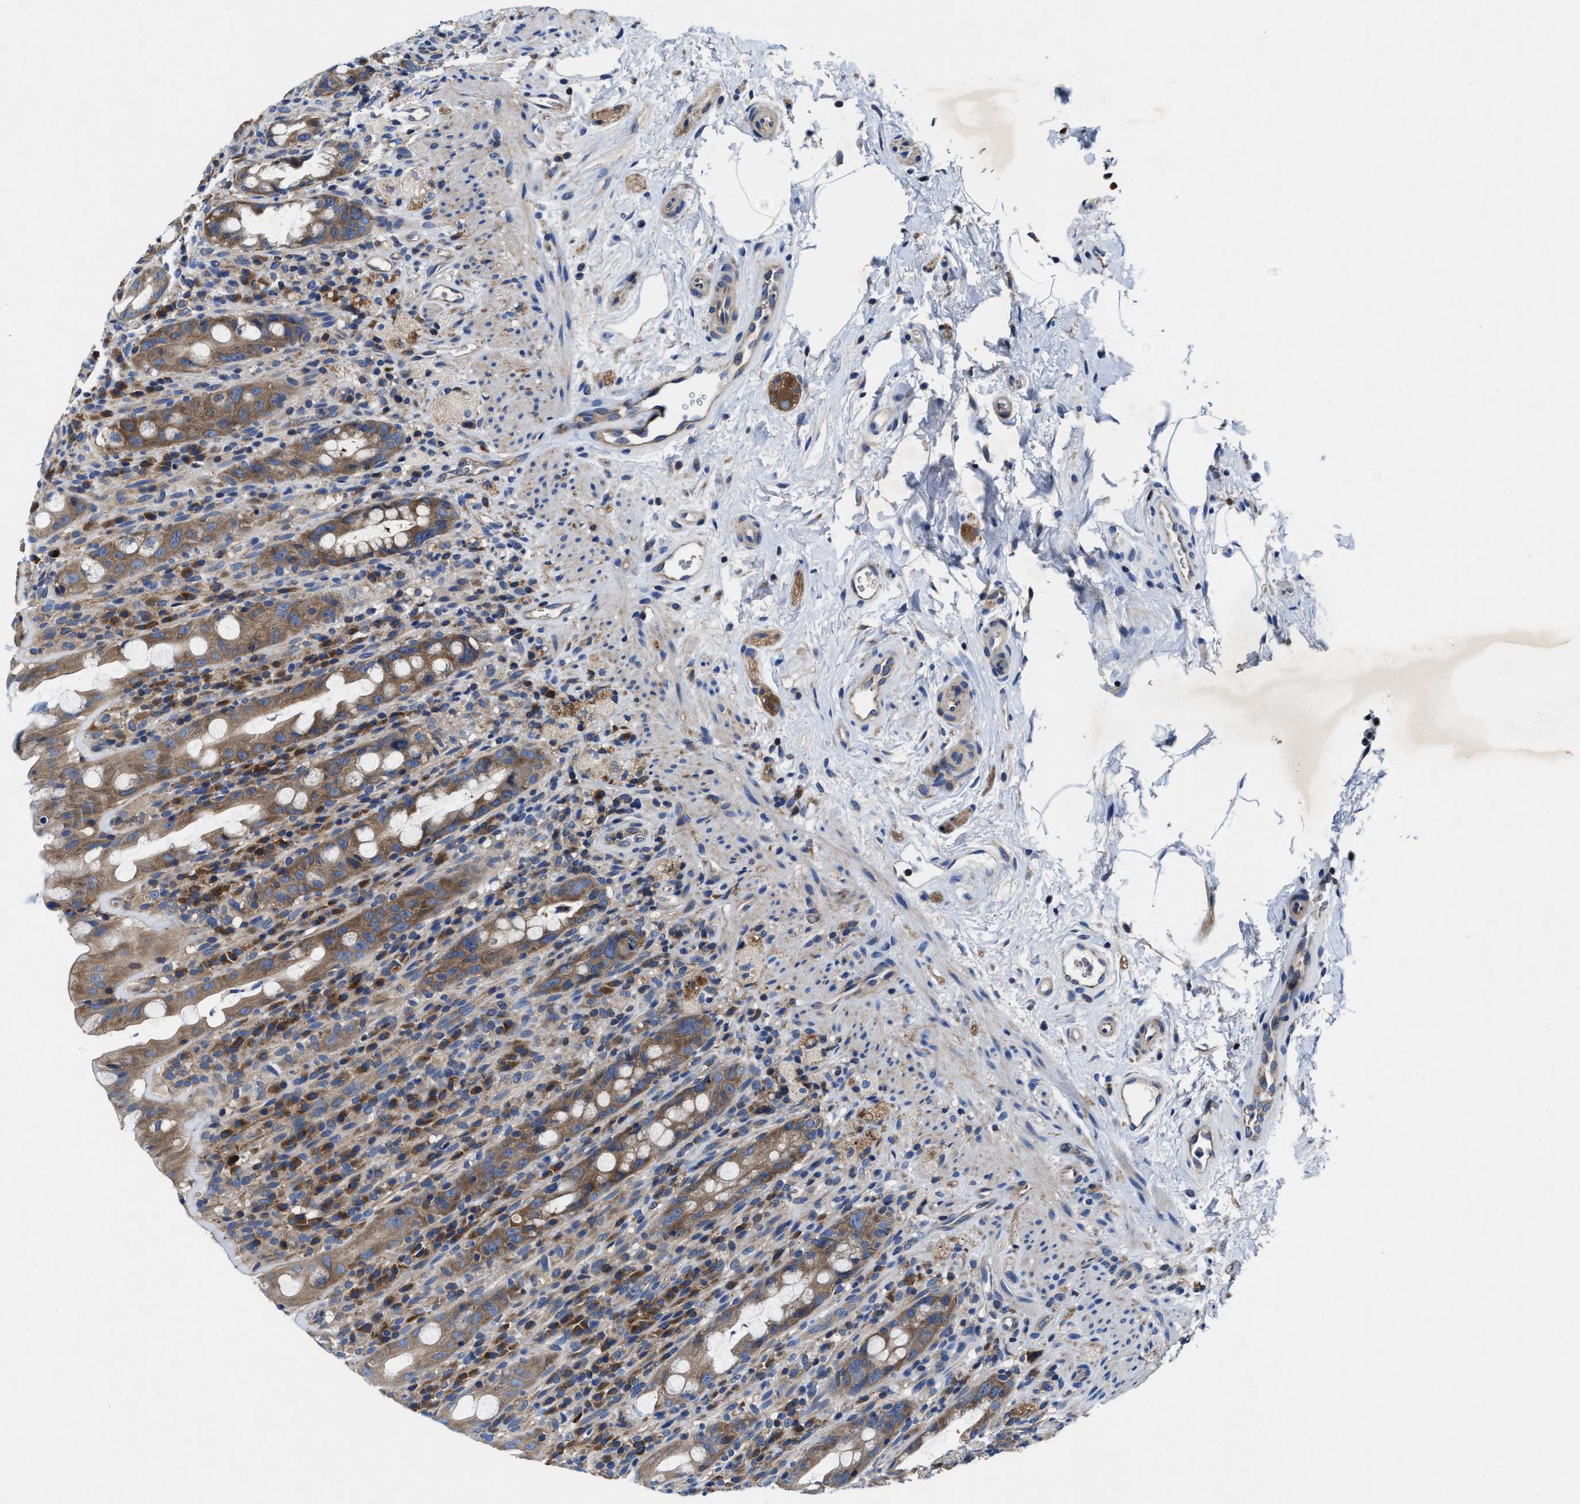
{"staining": {"intensity": "moderate", "quantity": ">75%", "location": "cytoplasmic/membranous"}, "tissue": "rectum", "cell_type": "Glandular cells", "image_type": "normal", "snomed": [{"axis": "morphology", "description": "Normal tissue, NOS"}, {"axis": "topography", "description": "Rectum"}], "caption": "A brown stain shows moderate cytoplasmic/membranous staining of a protein in glandular cells of normal rectum.", "gene": "PHLPP1", "patient": {"sex": "male", "age": 44}}